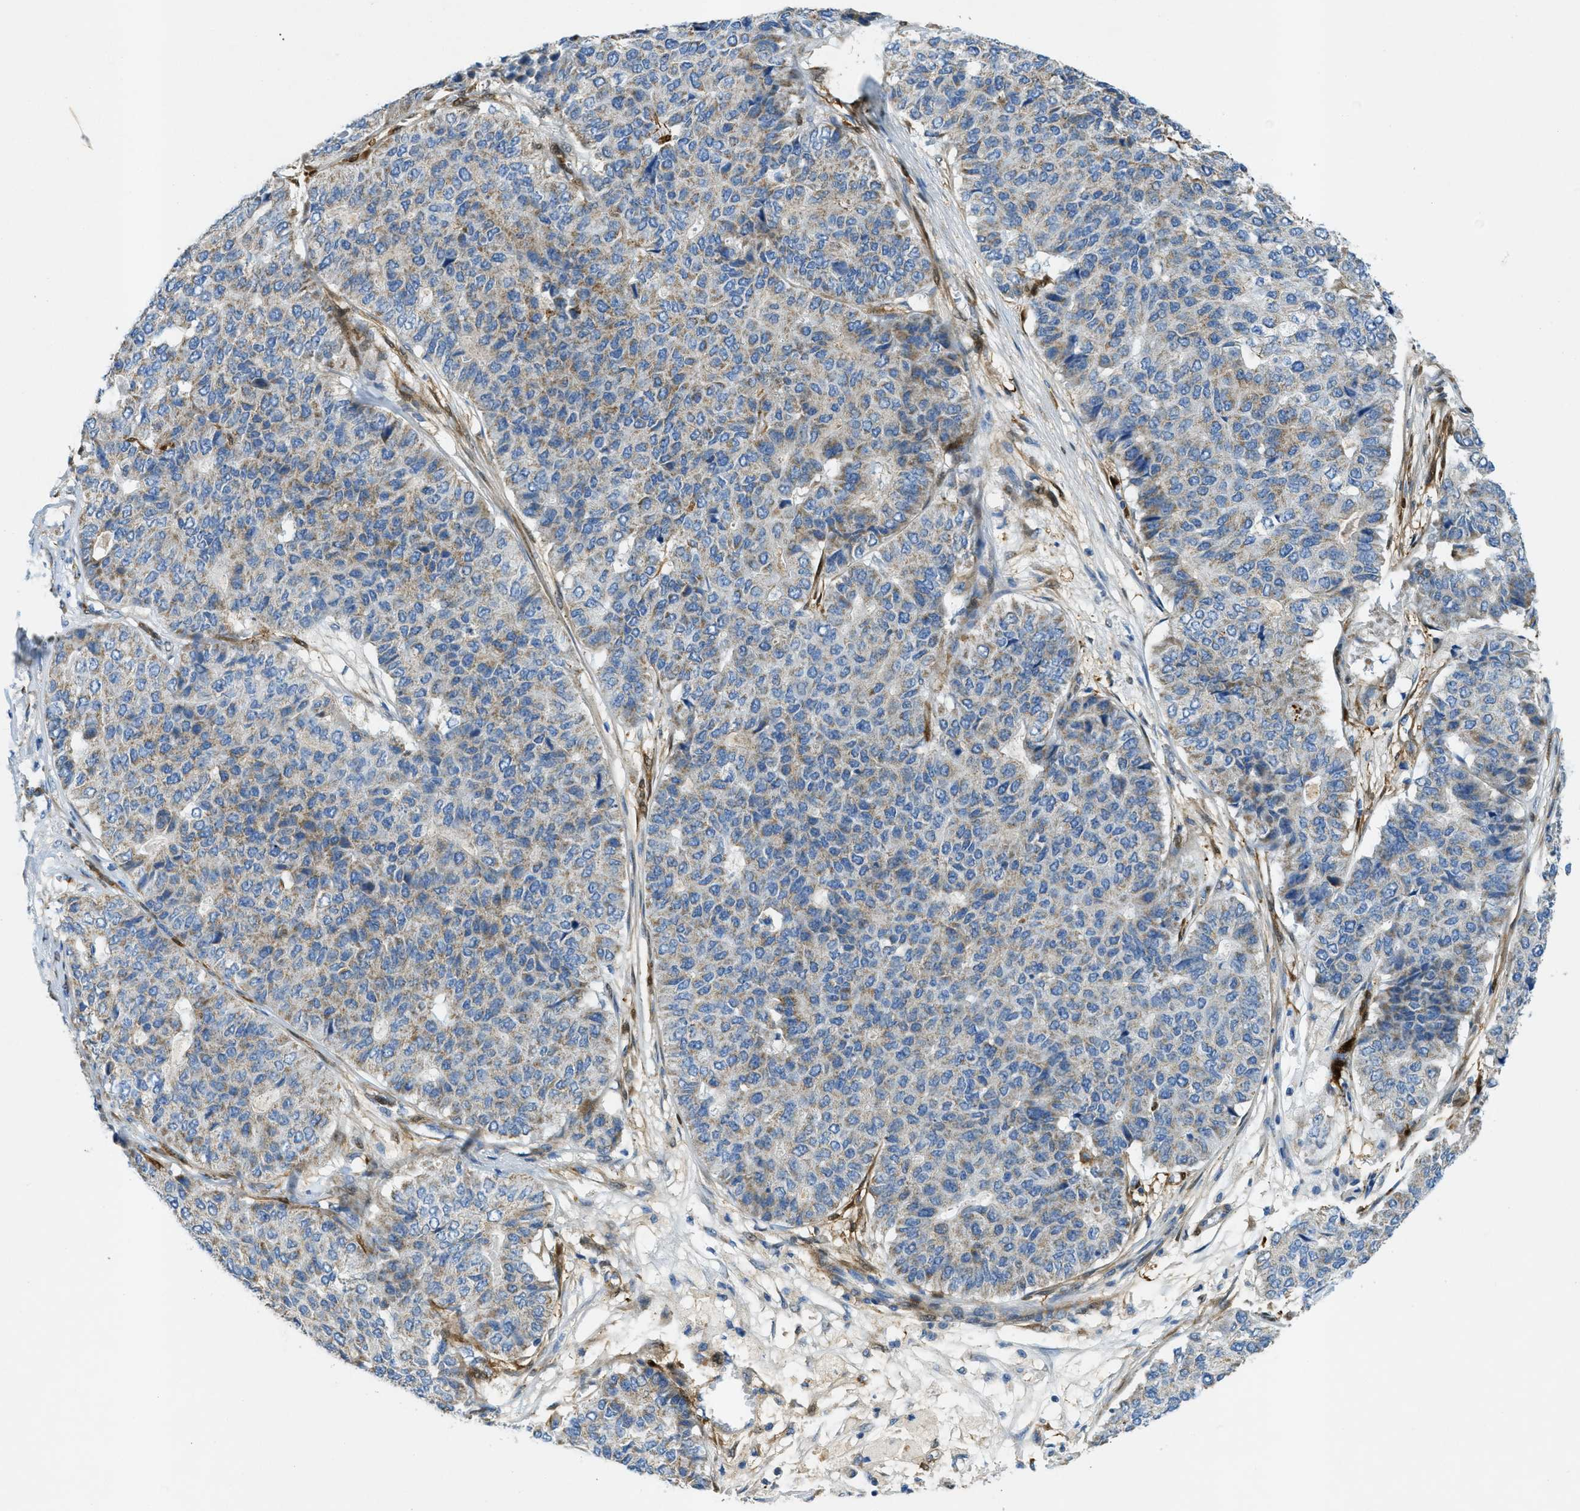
{"staining": {"intensity": "weak", "quantity": ">75%", "location": "cytoplasmic/membranous"}, "tissue": "pancreatic cancer", "cell_type": "Tumor cells", "image_type": "cancer", "snomed": [{"axis": "morphology", "description": "Adenocarcinoma, NOS"}, {"axis": "topography", "description": "Pancreas"}], "caption": "A photomicrograph of human pancreatic cancer stained for a protein reveals weak cytoplasmic/membranous brown staining in tumor cells.", "gene": "CYGB", "patient": {"sex": "male", "age": 50}}